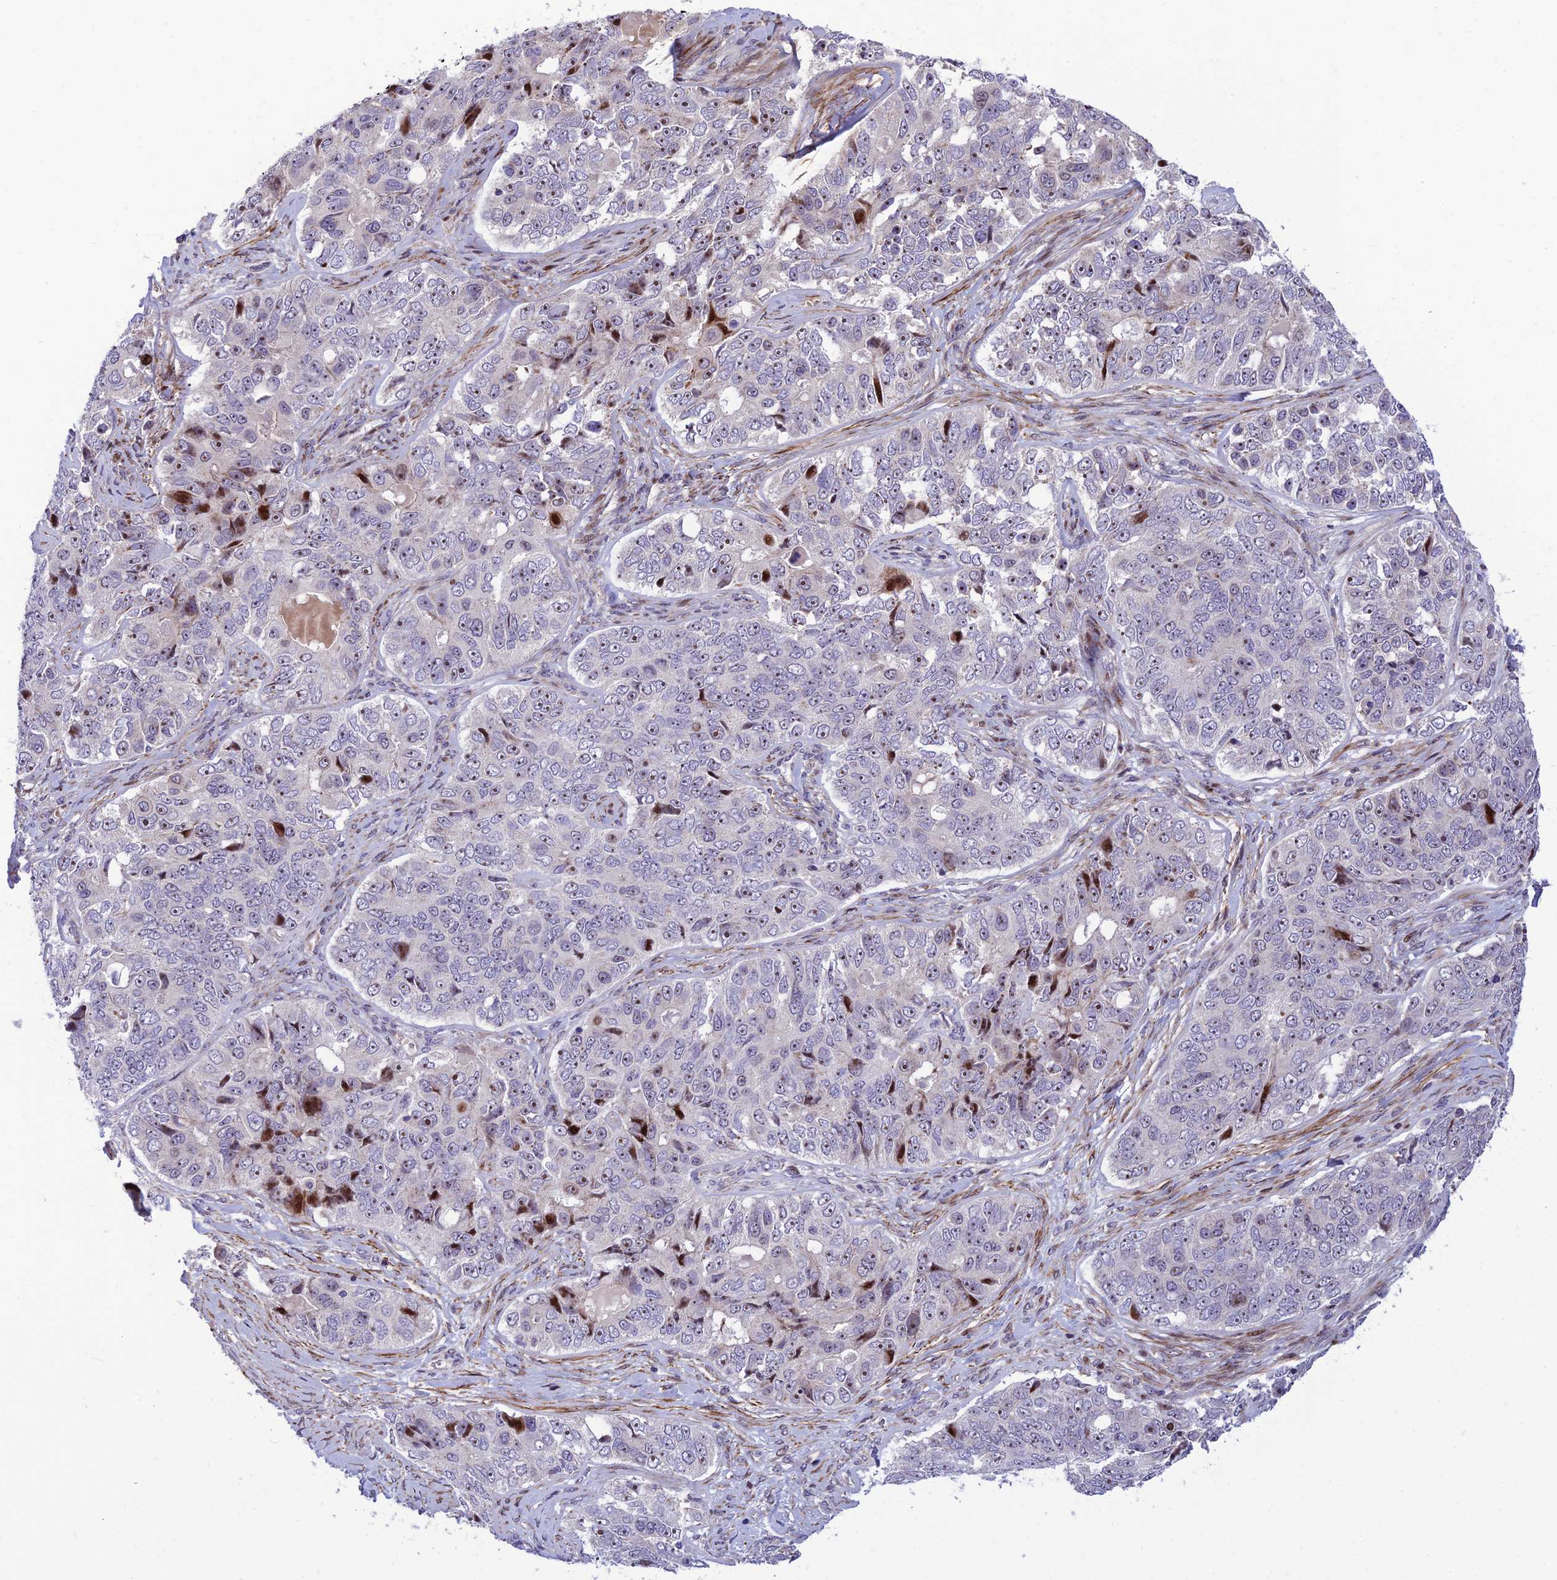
{"staining": {"intensity": "moderate", "quantity": "<25%", "location": "nuclear"}, "tissue": "ovarian cancer", "cell_type": "Tumor cells", "image_type": "cancer", "snomed": [{"axis": "morphology", "description": "Carcinoma, endometroid"}, {"axis": "topography", "description": "Ovary"}], "caption": "Immunohistochemistry staining of endometroid carcinoma (ovarian), which demonstrates low levels of moderate nuclear staining in approximately <25% of tumor cells indicating moderate nuclear protein staining. The staining was performed using DAB (brown) for protein detection and nuclei were counterstained in hematoxylin (blue).", "gene": "KBTBD7", "patient": {"sex": "female", "age": 51}}